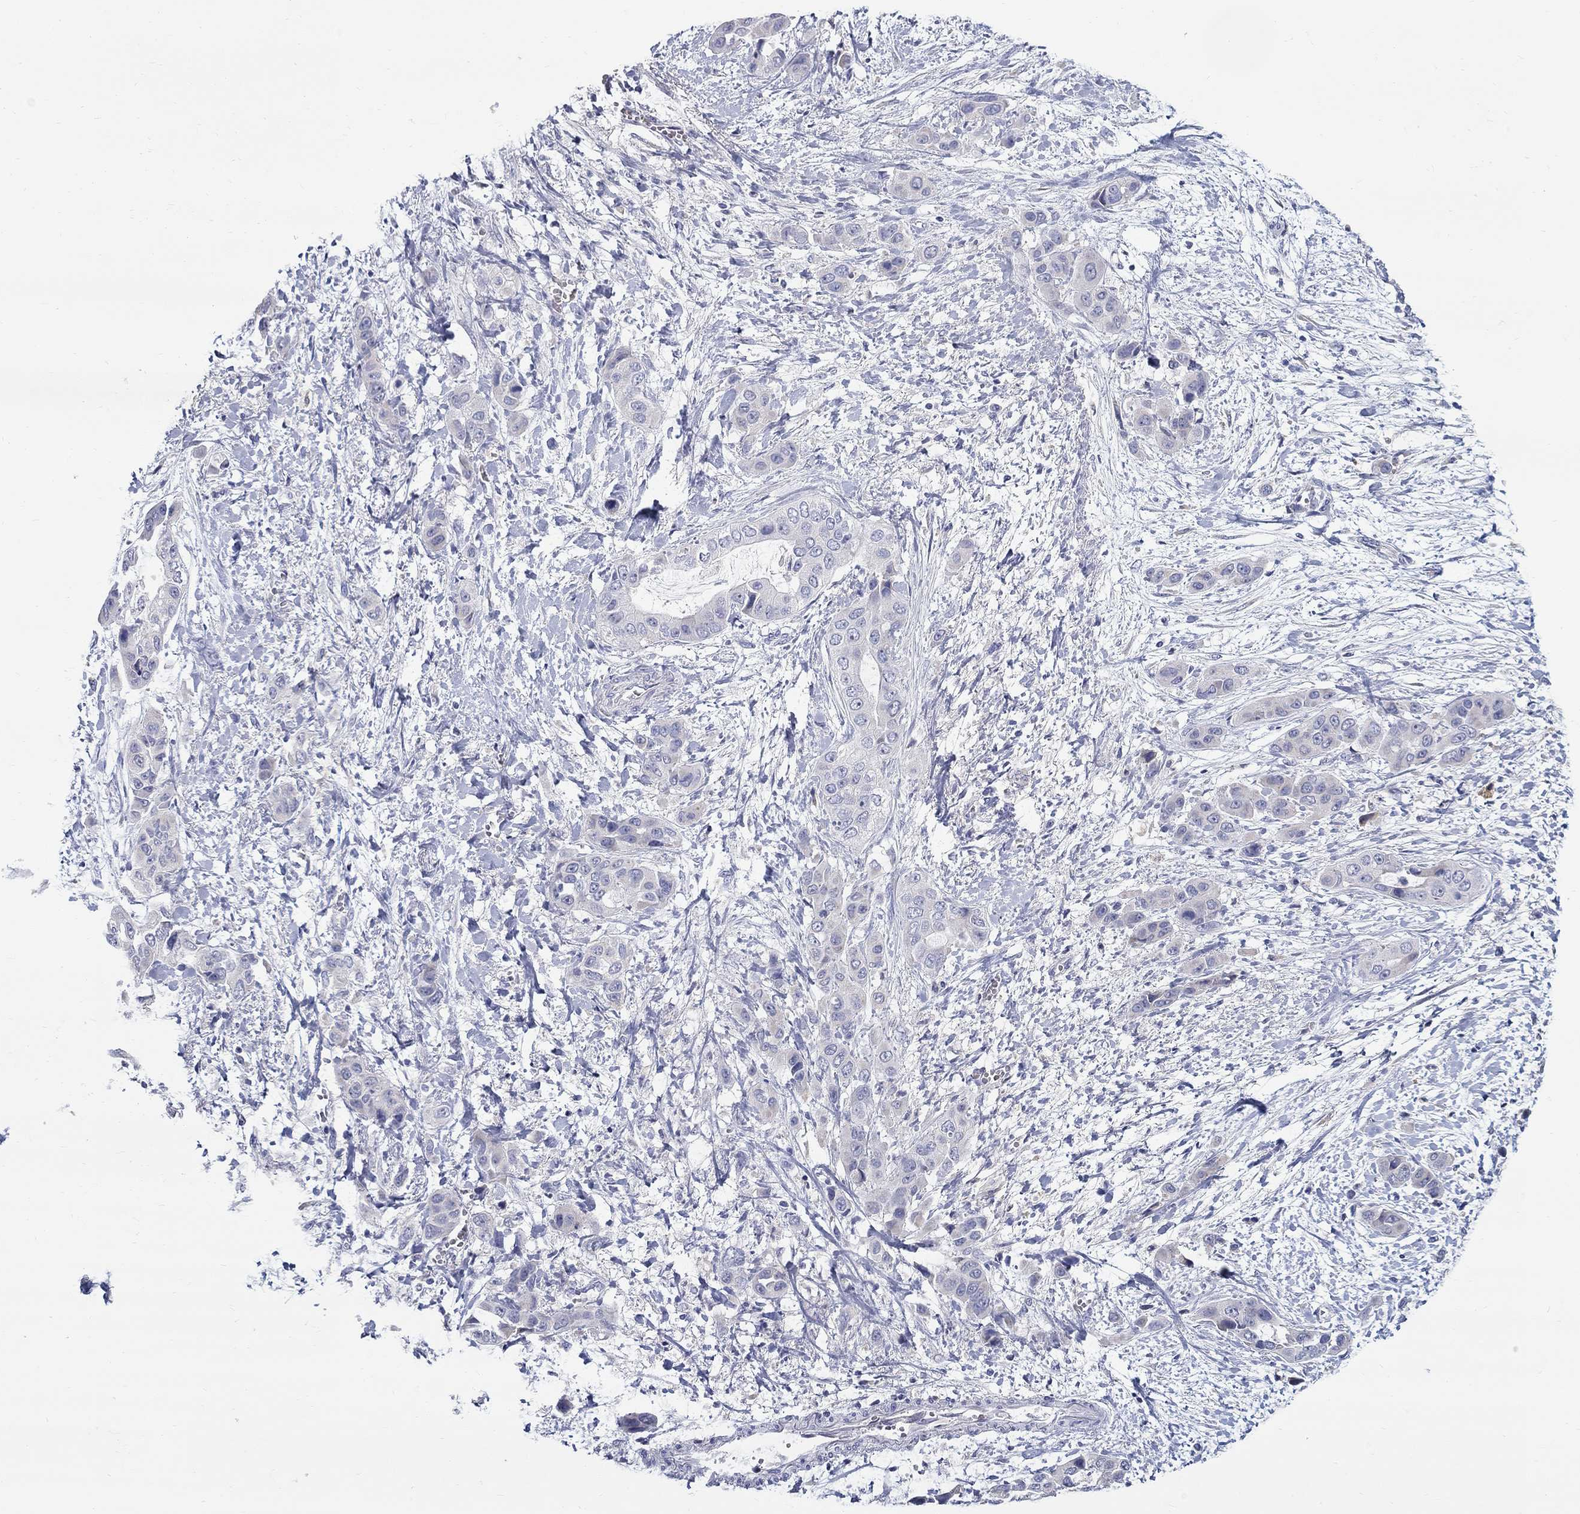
{"staining": {"intensity": "negative", "quantity": "none", "location": "none"}, "tissue": "liver cancer", "cell_type": "Tumor cells", "image_type": "cancer", "snomed": [{"axis": "morphology", "description": "Cholangiocarcinoma"}, {"axis": "topography", "description": "Liver"}], "caption": "Photomicrograph shows no protein positivity in tumor cells of cholangiocarcinoma (liver) tissue.", "gene": "QRFPR", "patient": {"sex": "female", "age": 52}}